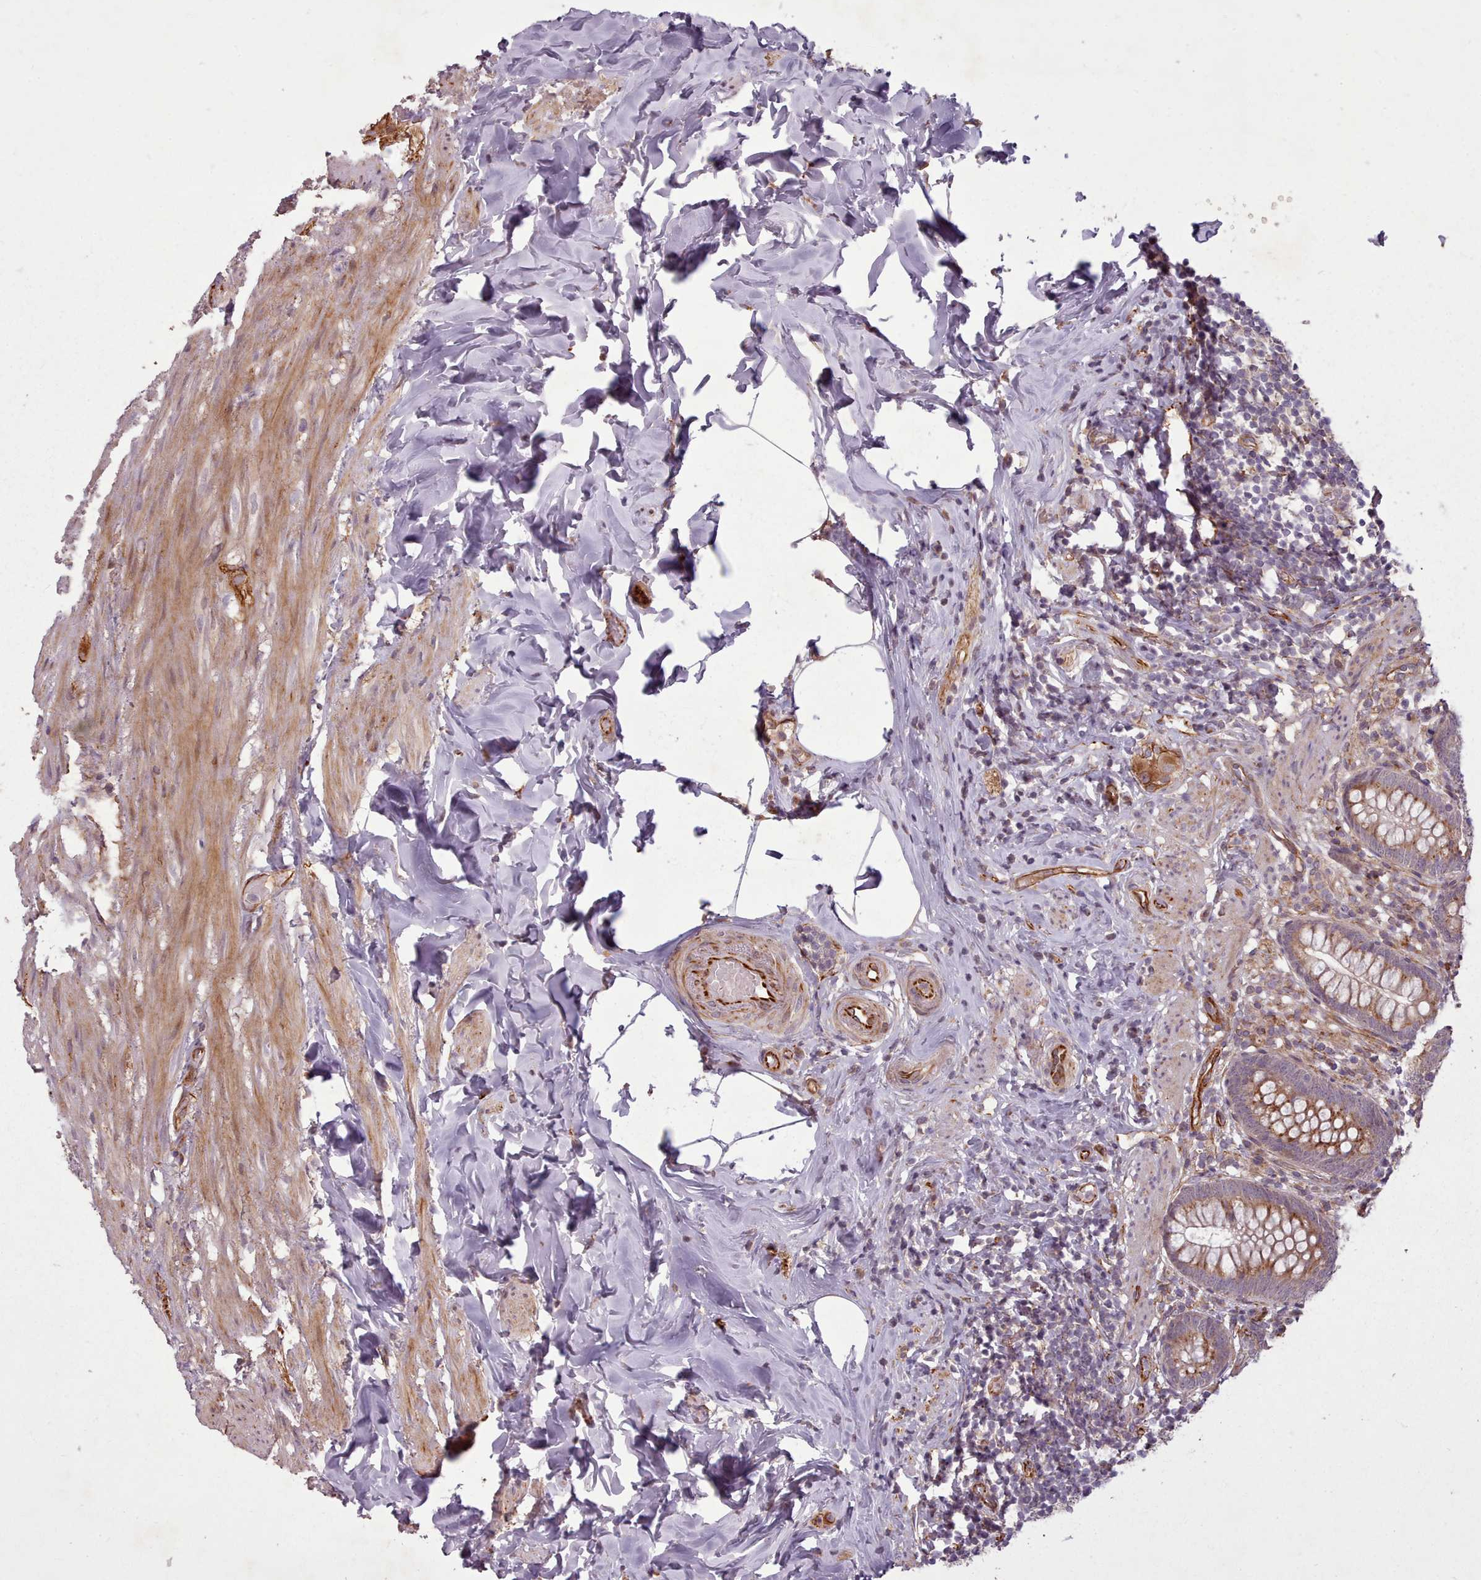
{"staining": {"intensity": "strong", "quantity": ">75%", "location": "cytoplasmic/membranous"}, "tissue": "appendix", "cell_type": "Glandular cells", "image_type": "normal", "snomed": [{"axis": "morphology", "description": "Normal tissue, NOS"}, {"axis": "topography", "description": "Appendix"}], "caption": "Appendix stained with immunohistochemistry exhibits strong cytoplasmic/membranous staining in approximately >75% of glandular cells.", "gene": "GBGT1", "patient": {"sex": "male", "age": 55}}